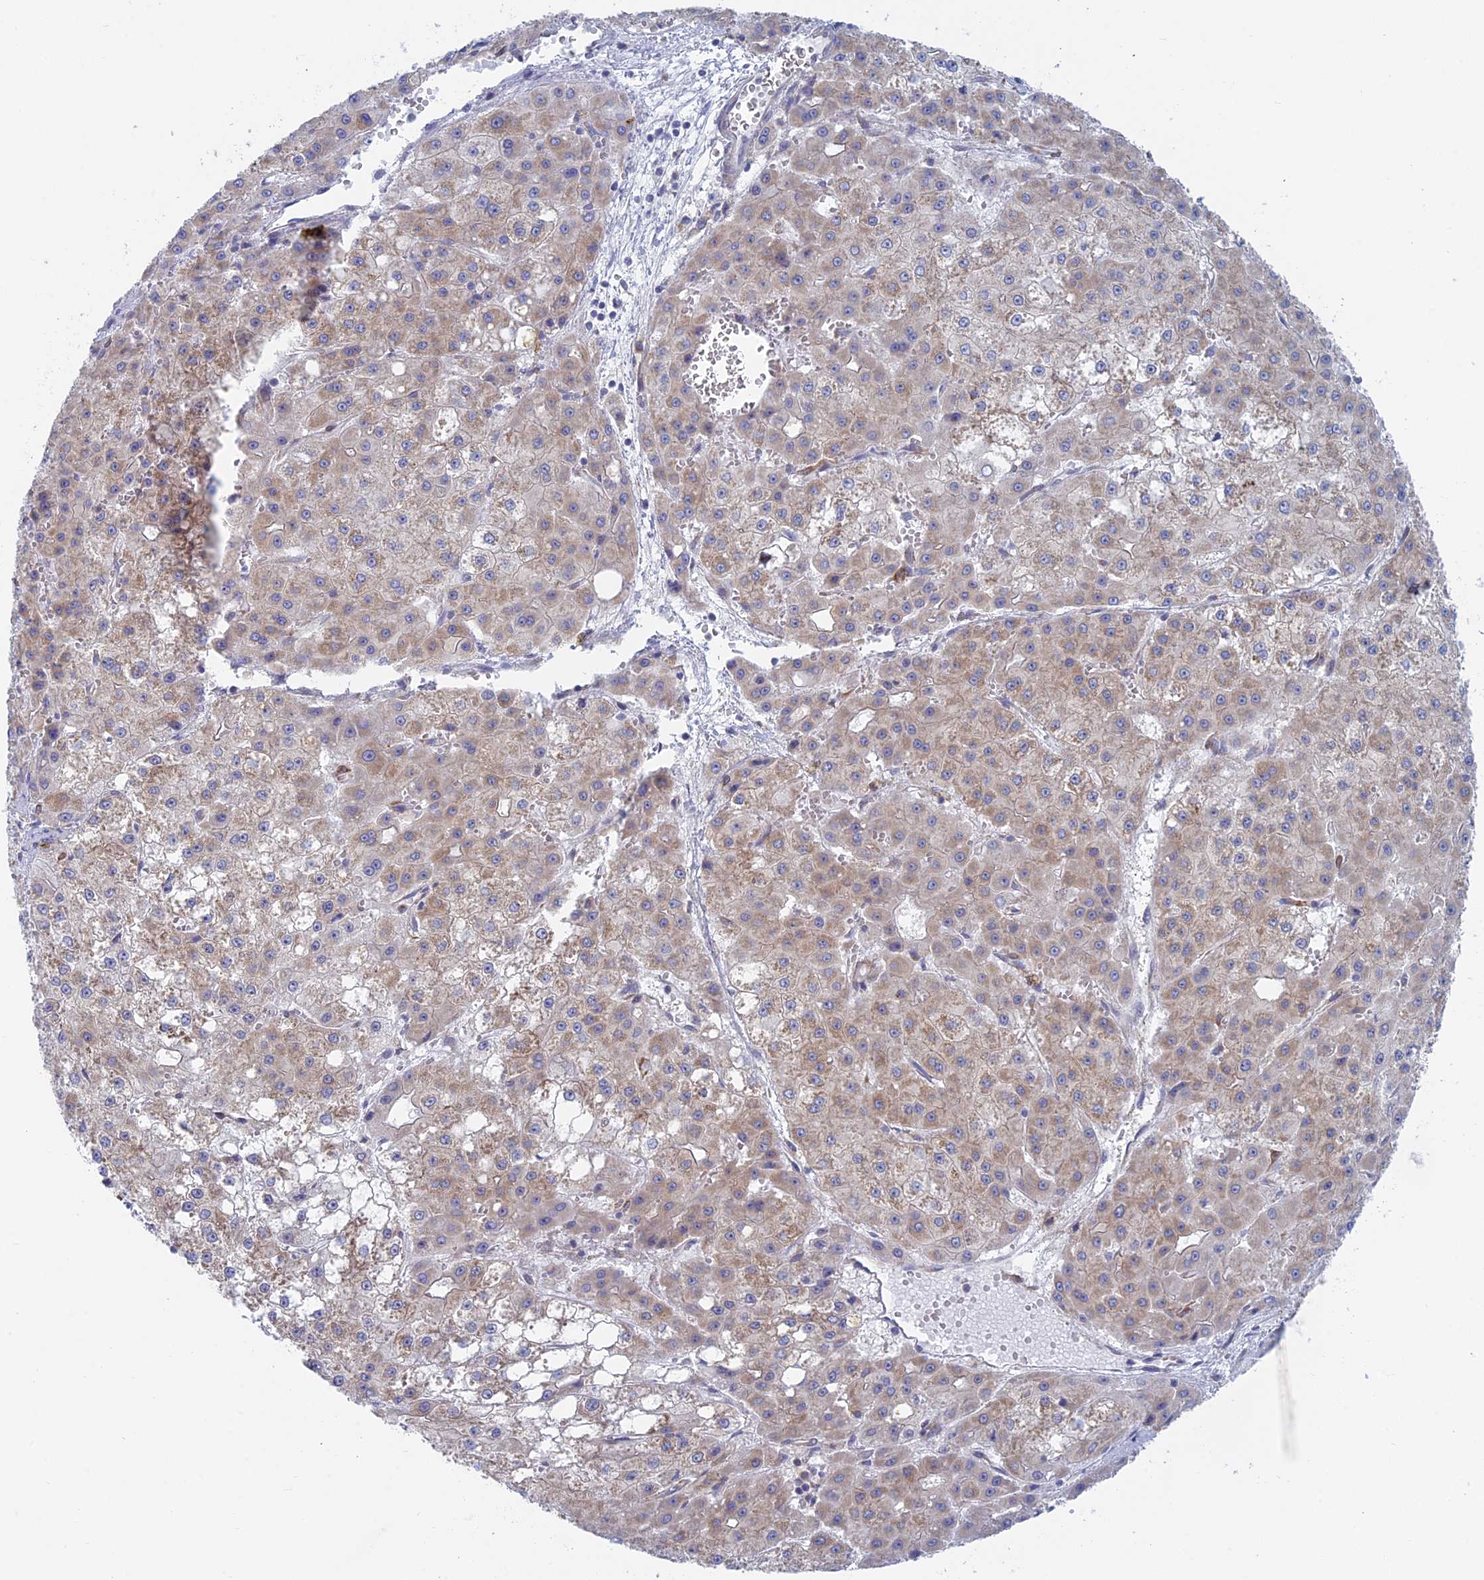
{"staining": {"intensity": "weak", "quantity": "25%-75%", "location": "cytoplasmic/membranous"}, "tissue": "liver cancer", "cell_type": "Tumor cells", "image_type": "cancer", "snomed": [{"axis": "morphology", "description": "Carcinoma, Hepatocellular, NOS"}, {"axis": "topography", "description": "Liver"}], "caption": "Immunohistochemistry (IHC) staining of liver cancer, which displays low levels of weak cytoplasmic/membranous staining in about 25%-75% of tumor cells indicating weak cytoplasmic/membranous protein expression. The staining was performed using DAB (3,3'-diaminobenzidine) (brown) for protein detection and nuclei were counterstained in hematoxylin (blue).", "gene": "TBC1D30", "patient": {"sex": "male", "age": 47}}